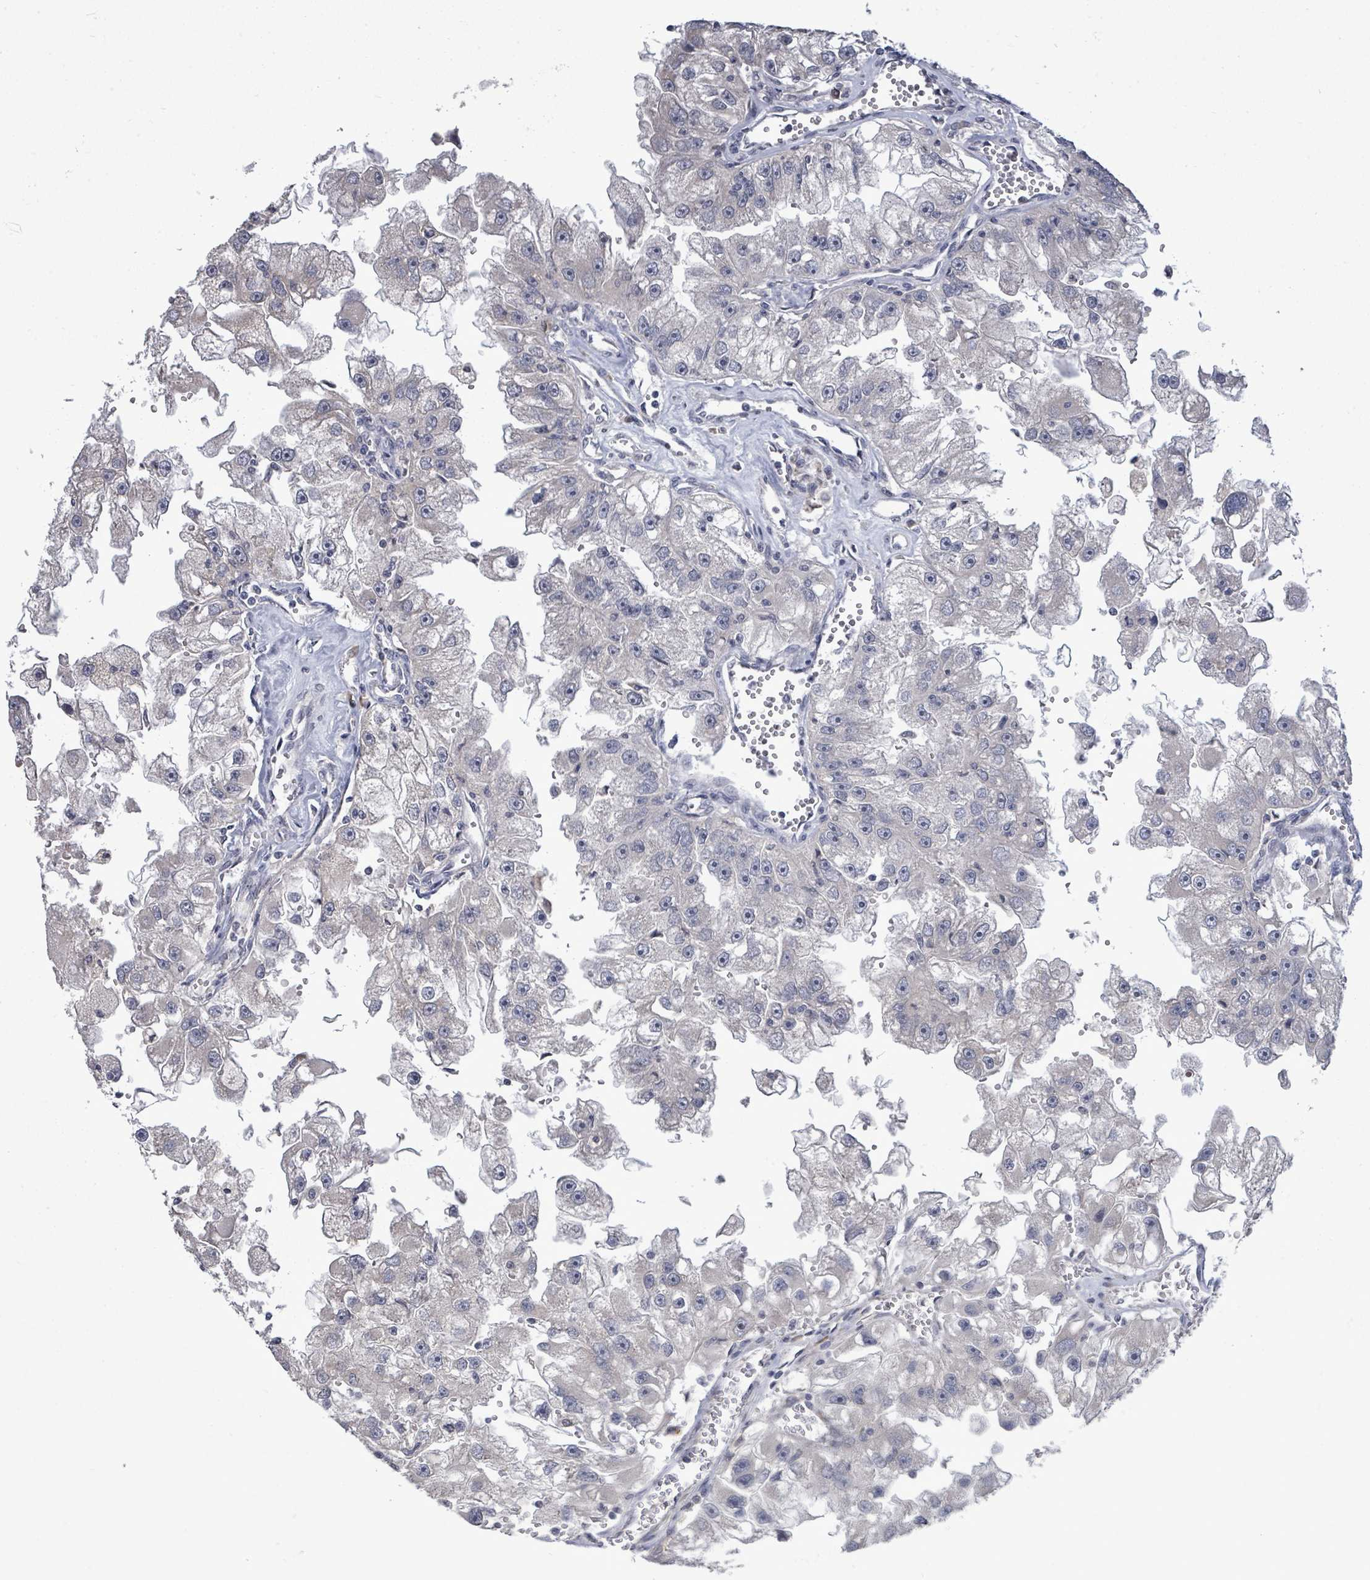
{"staining": {"intensity": "negative", "quantity": "none", "location": "none"}, "tissue": "renal cancer", "cell_type": "Tumor cells", "image_type": "cancer", "snomed": [{"axis": "morphology", "description": "Adenocarcinoma, NOS"}, {"axis": "topography", "description": "Kidney"}], "caption": "High magnification brightfield microscopy of renal cancer stained with DAB (3,3'-diaminobenzidine) (brown) and counterstained with hematoxylin (blue): tumor cells show no significant positivity.", "gene": "POMGNT2", "patient": {"sex": "male", "age": 63}}